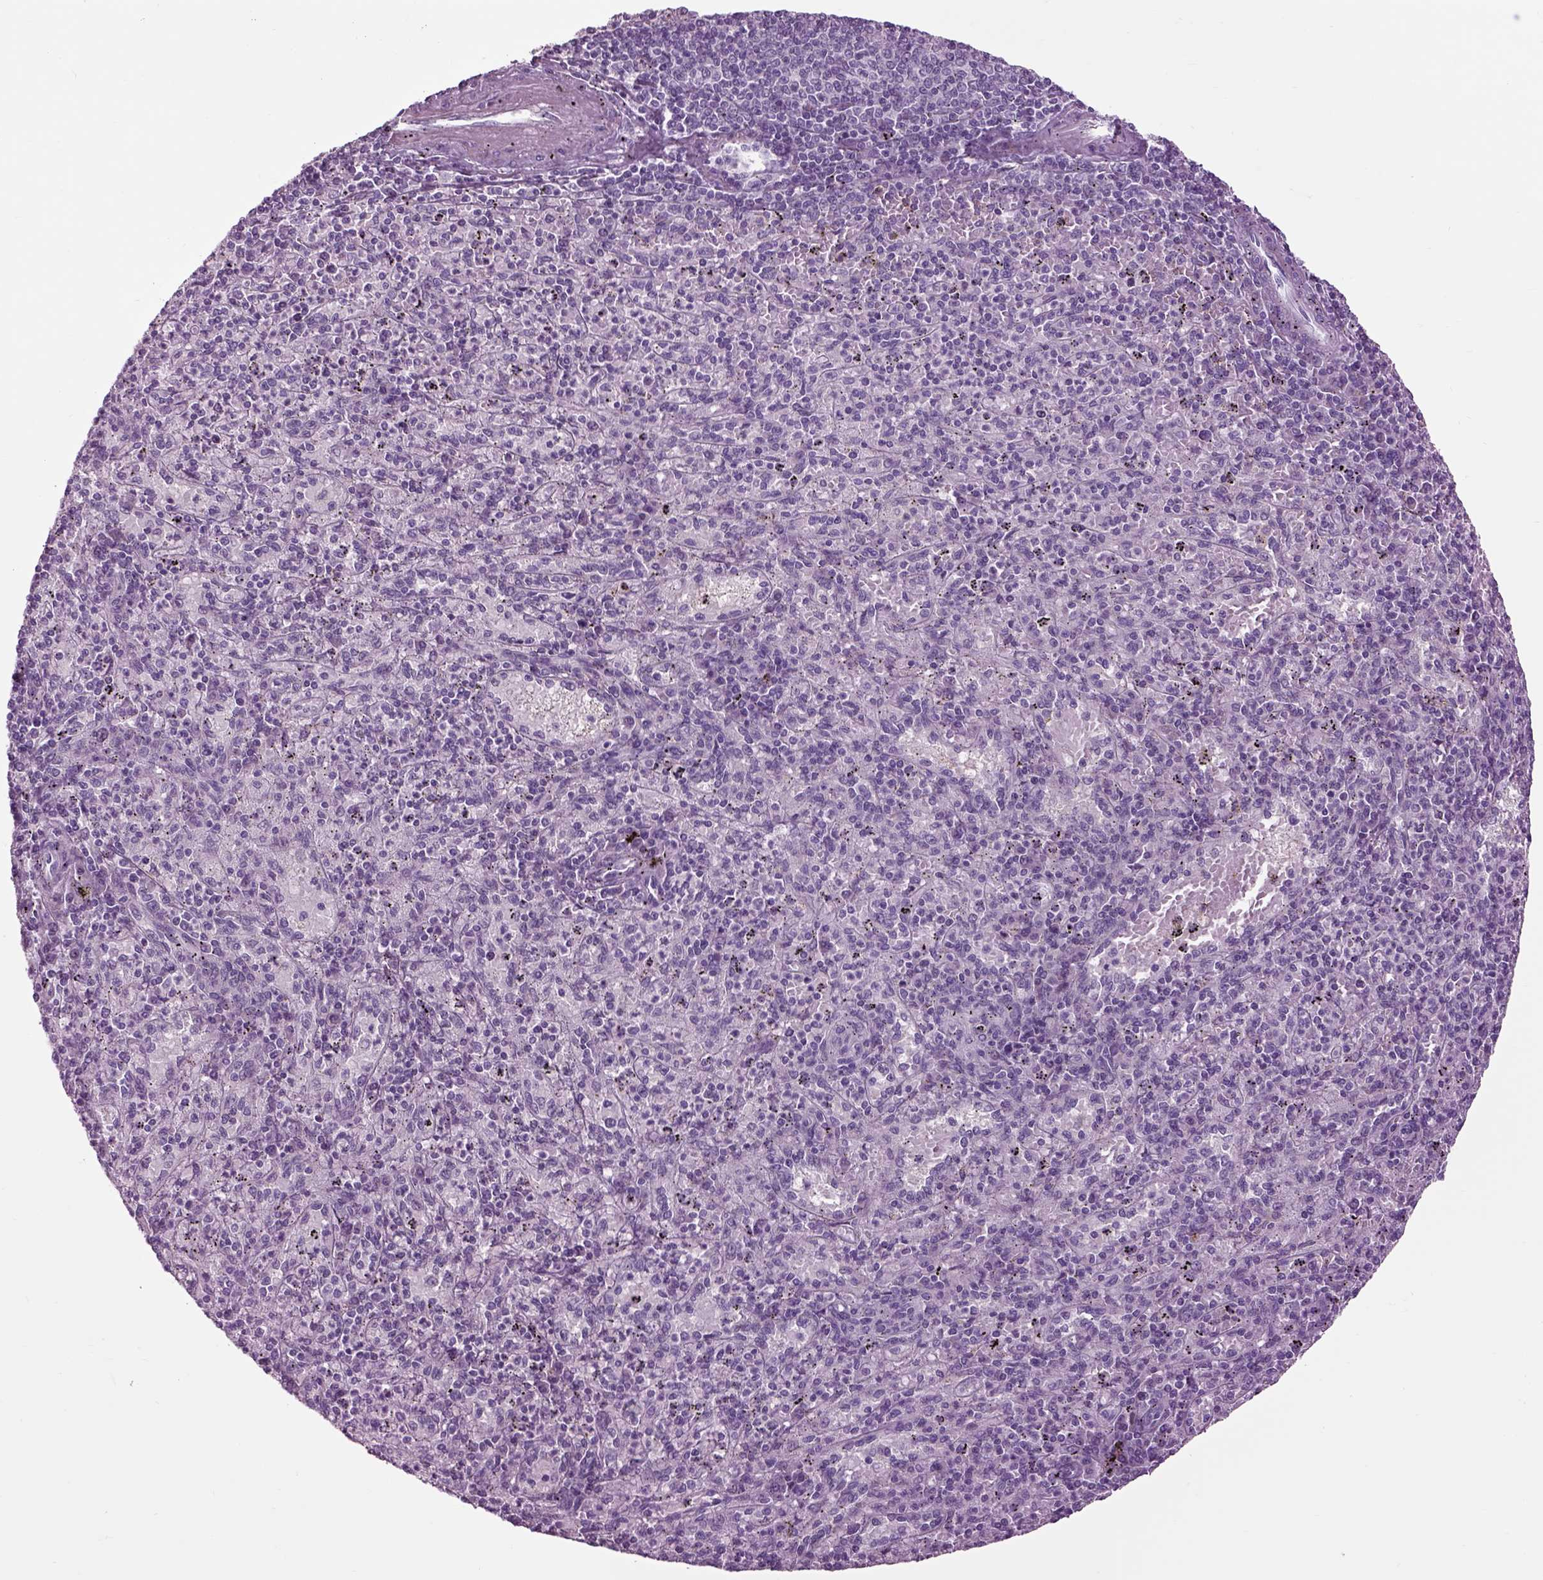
{"staining": {"intensity": "negative", "quantity": "none", "location": "none"}, "tissue": "spleen", "cell_type": "Cells in red pulp", "image_type": "normal", "snomed": [{"axis": "morphology", "description": "Normal tissue, NOS"}, {"axis": "topography", "description": "Spleen"}], "caption": "IHC photomicrograph of benign spleen: spleen stained with DAB (3,3'-diaminobenzidine) shows no significant protein positivity in cells in red pulp. (DAB (3,3'-diaminobenzidine) immunohistochemistry (IHC), high magnification).", "gene": "ARHGAP11A", "patient": {"sex": "male", "age": 60}}